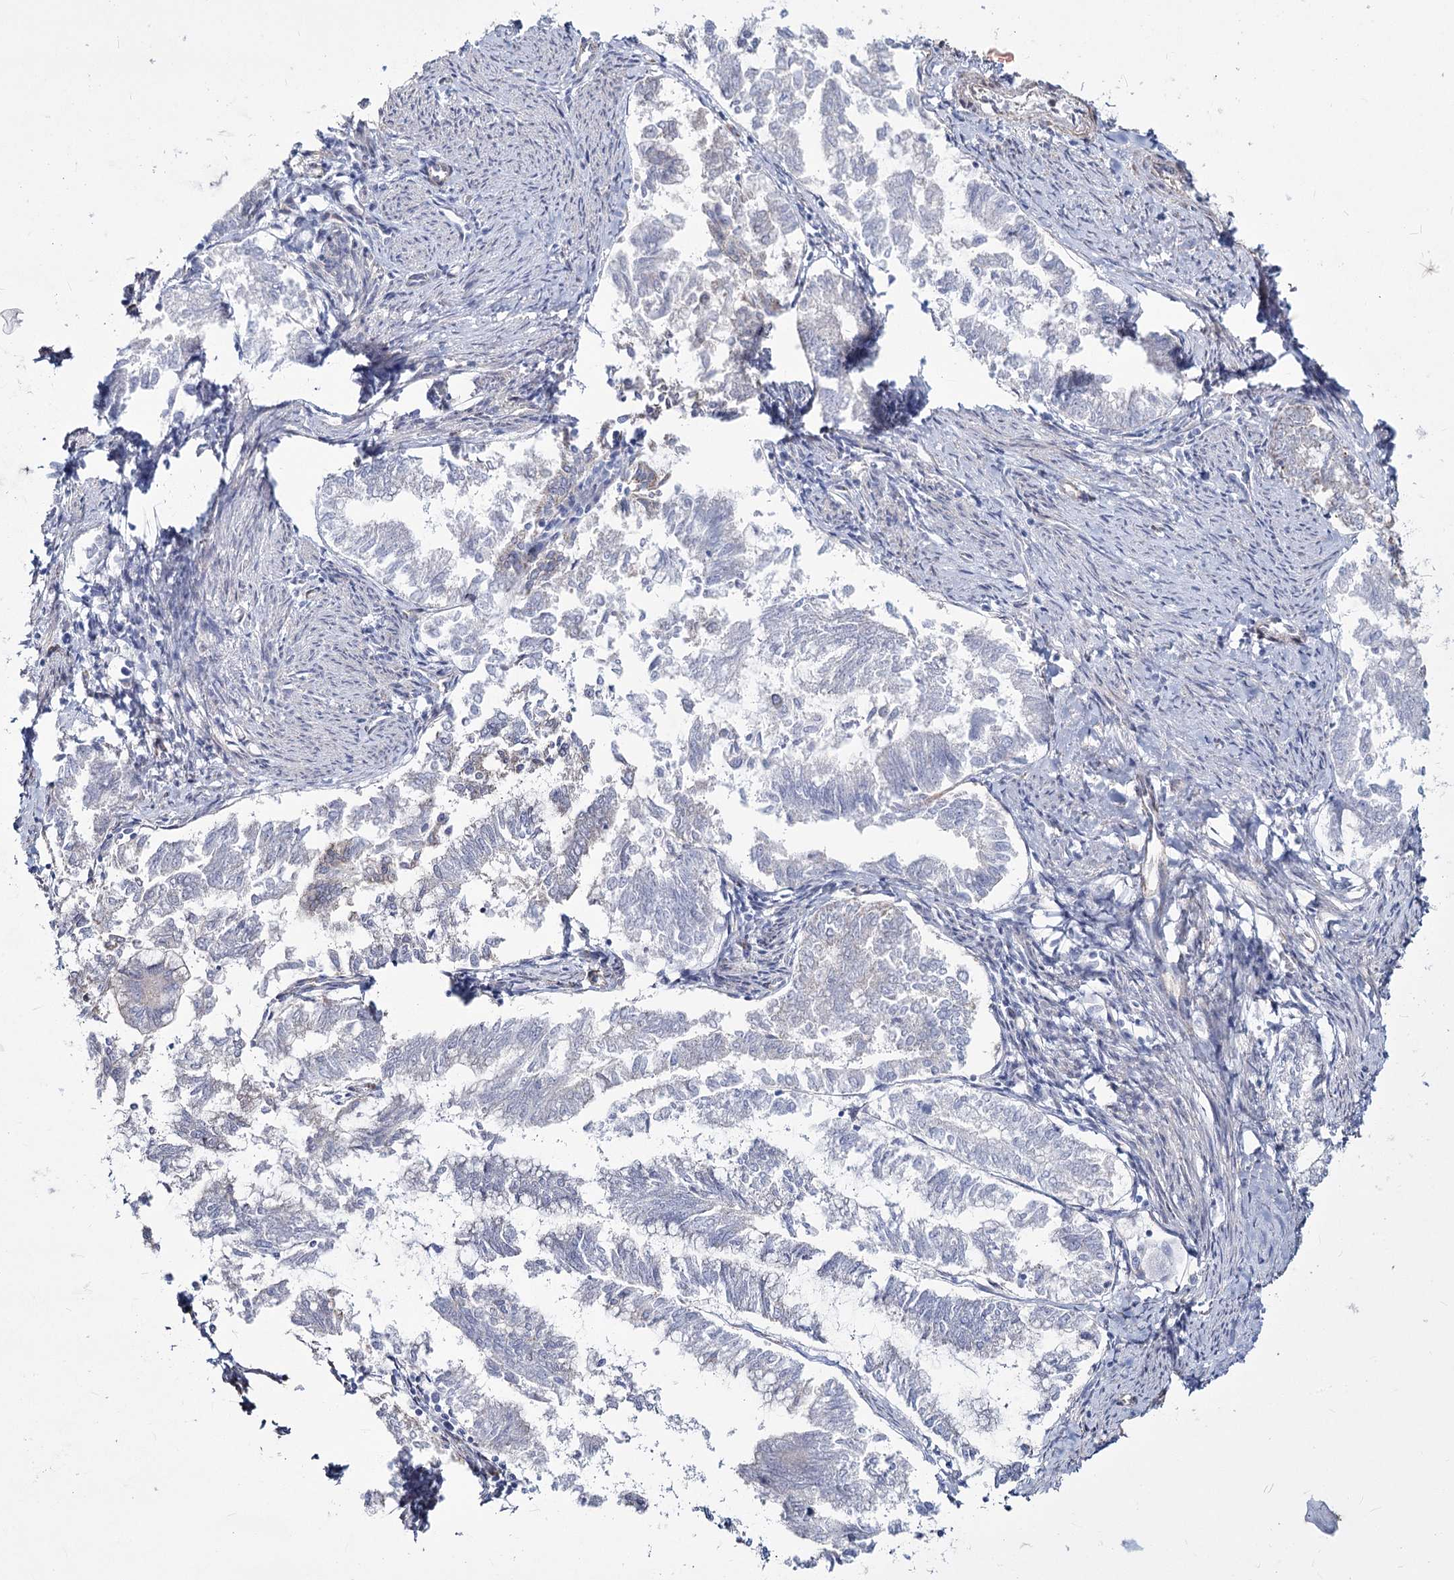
{"staining": {"intensity": "negative", "quantity": "none", "location": "none"}, "tissue": "endometrial cancer", "cell_type": "Tumor cells", "image_type": "cancer", "snomed": [{"axis": "morphology", "description": "Adenocarcinoma, NOS"}, {"axis": "topography", "description": "Endometrium"}], "caption": "High magnification brightfield microscopy of endometrial cancer stained with DAB (3,3'-diaminobenzidine) (brown) and counterstained with hematoxylin (blue): tumor cells show no significant staining.", "gene": "ME3", "patient": {"sex": "female", "age": 79}}